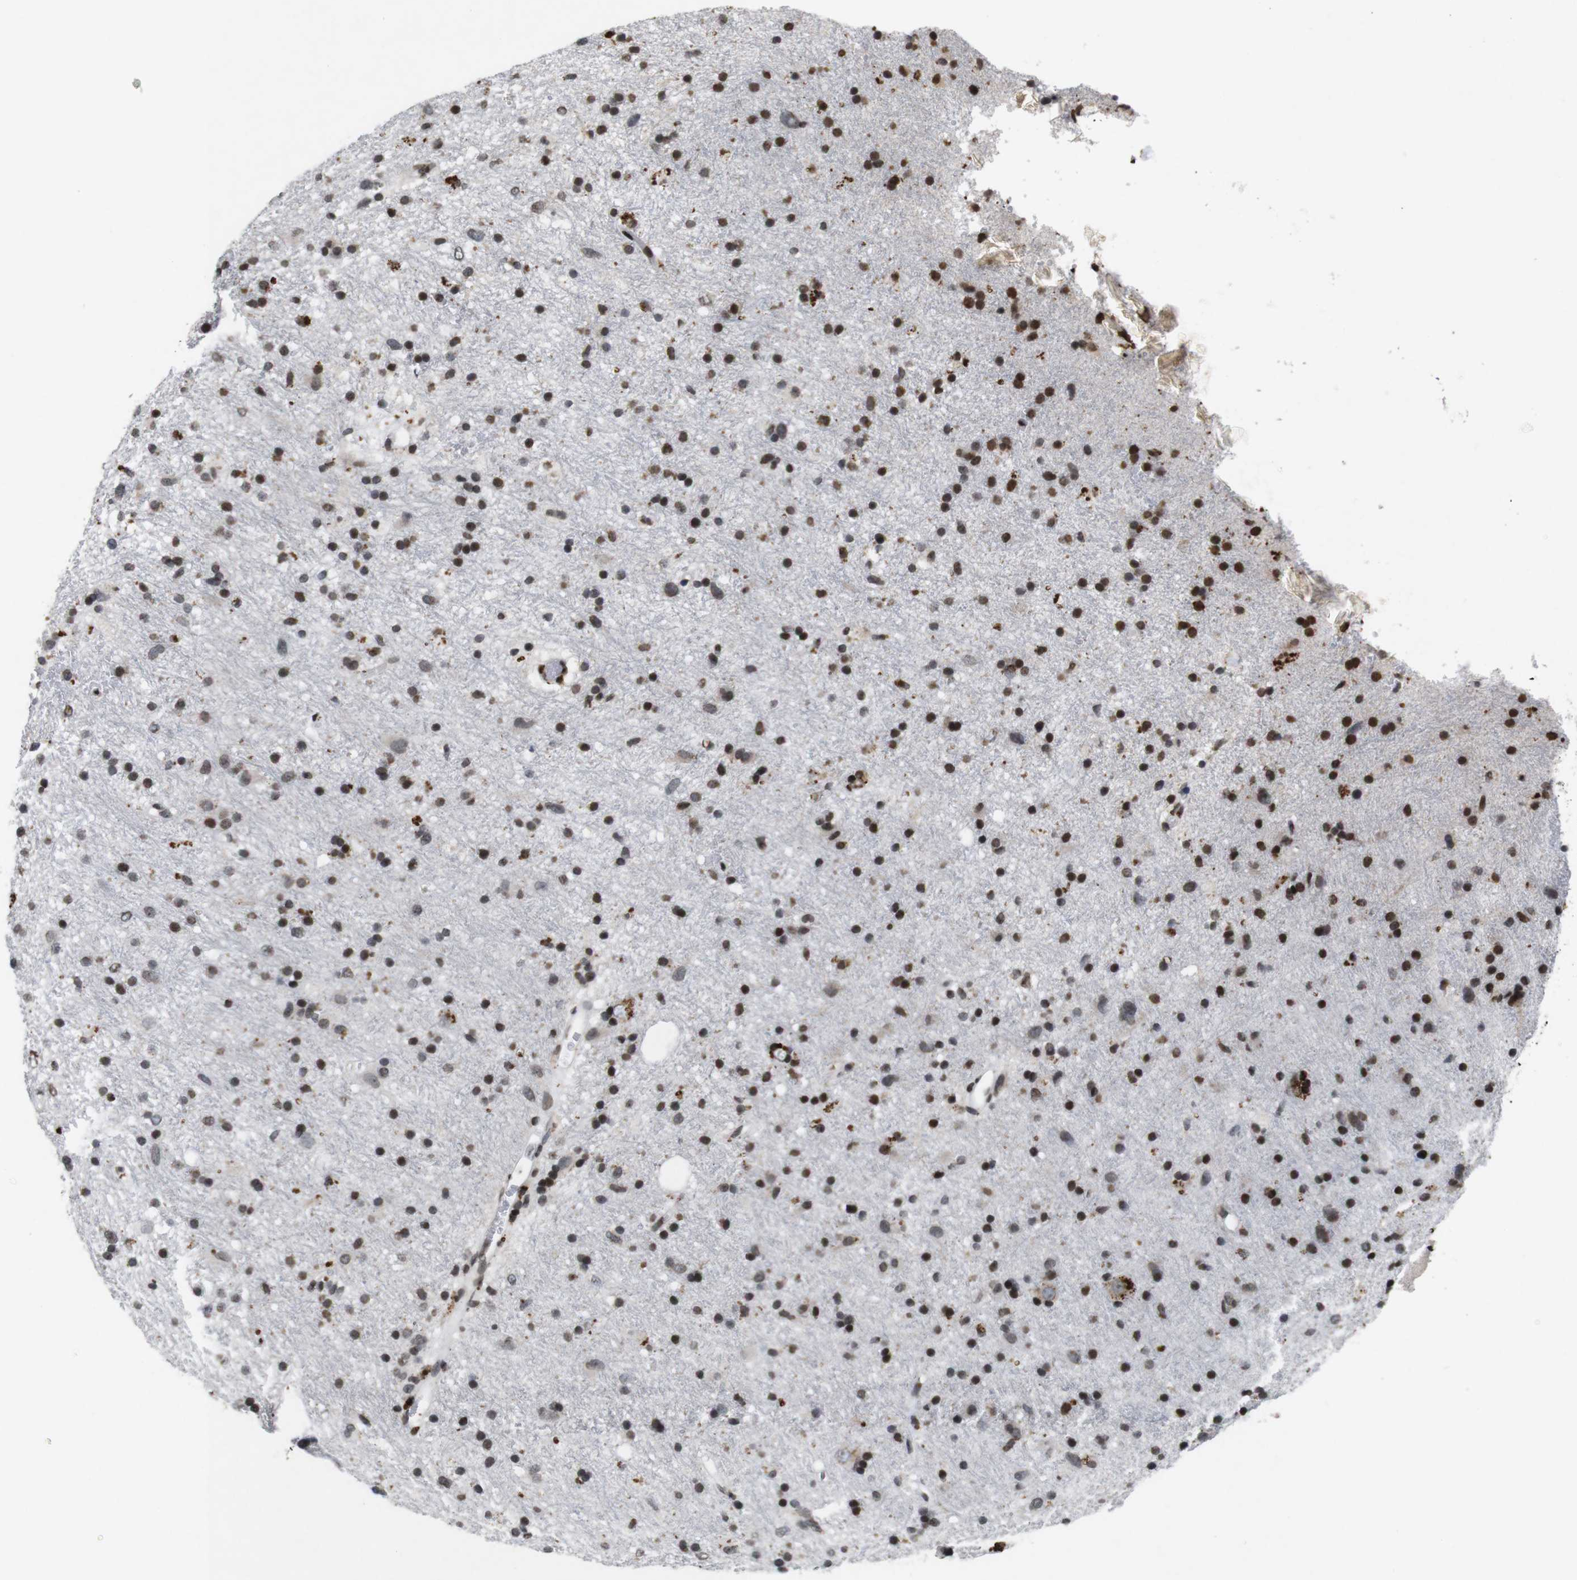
{"staining": {"intensity": "strong", "quantity": ">75%", "location": "nuclear"}, "tissue": "glioma", "cell_type": "Tumor cells", "image_type": "cancer", "snomed": [{"axis": "morphology", "description": "Glioma, malignant, Low grade"}, {"axis": "topography", "description": "Brain"}], "caption": "A histopathology image showing strong nuclear expression in approximately >75% of tumor cells in glioma, as visualized by brown immunohistochemical staining.", "gene": "MAGEH1", "patient": {"sex": "male", "age": 77}}